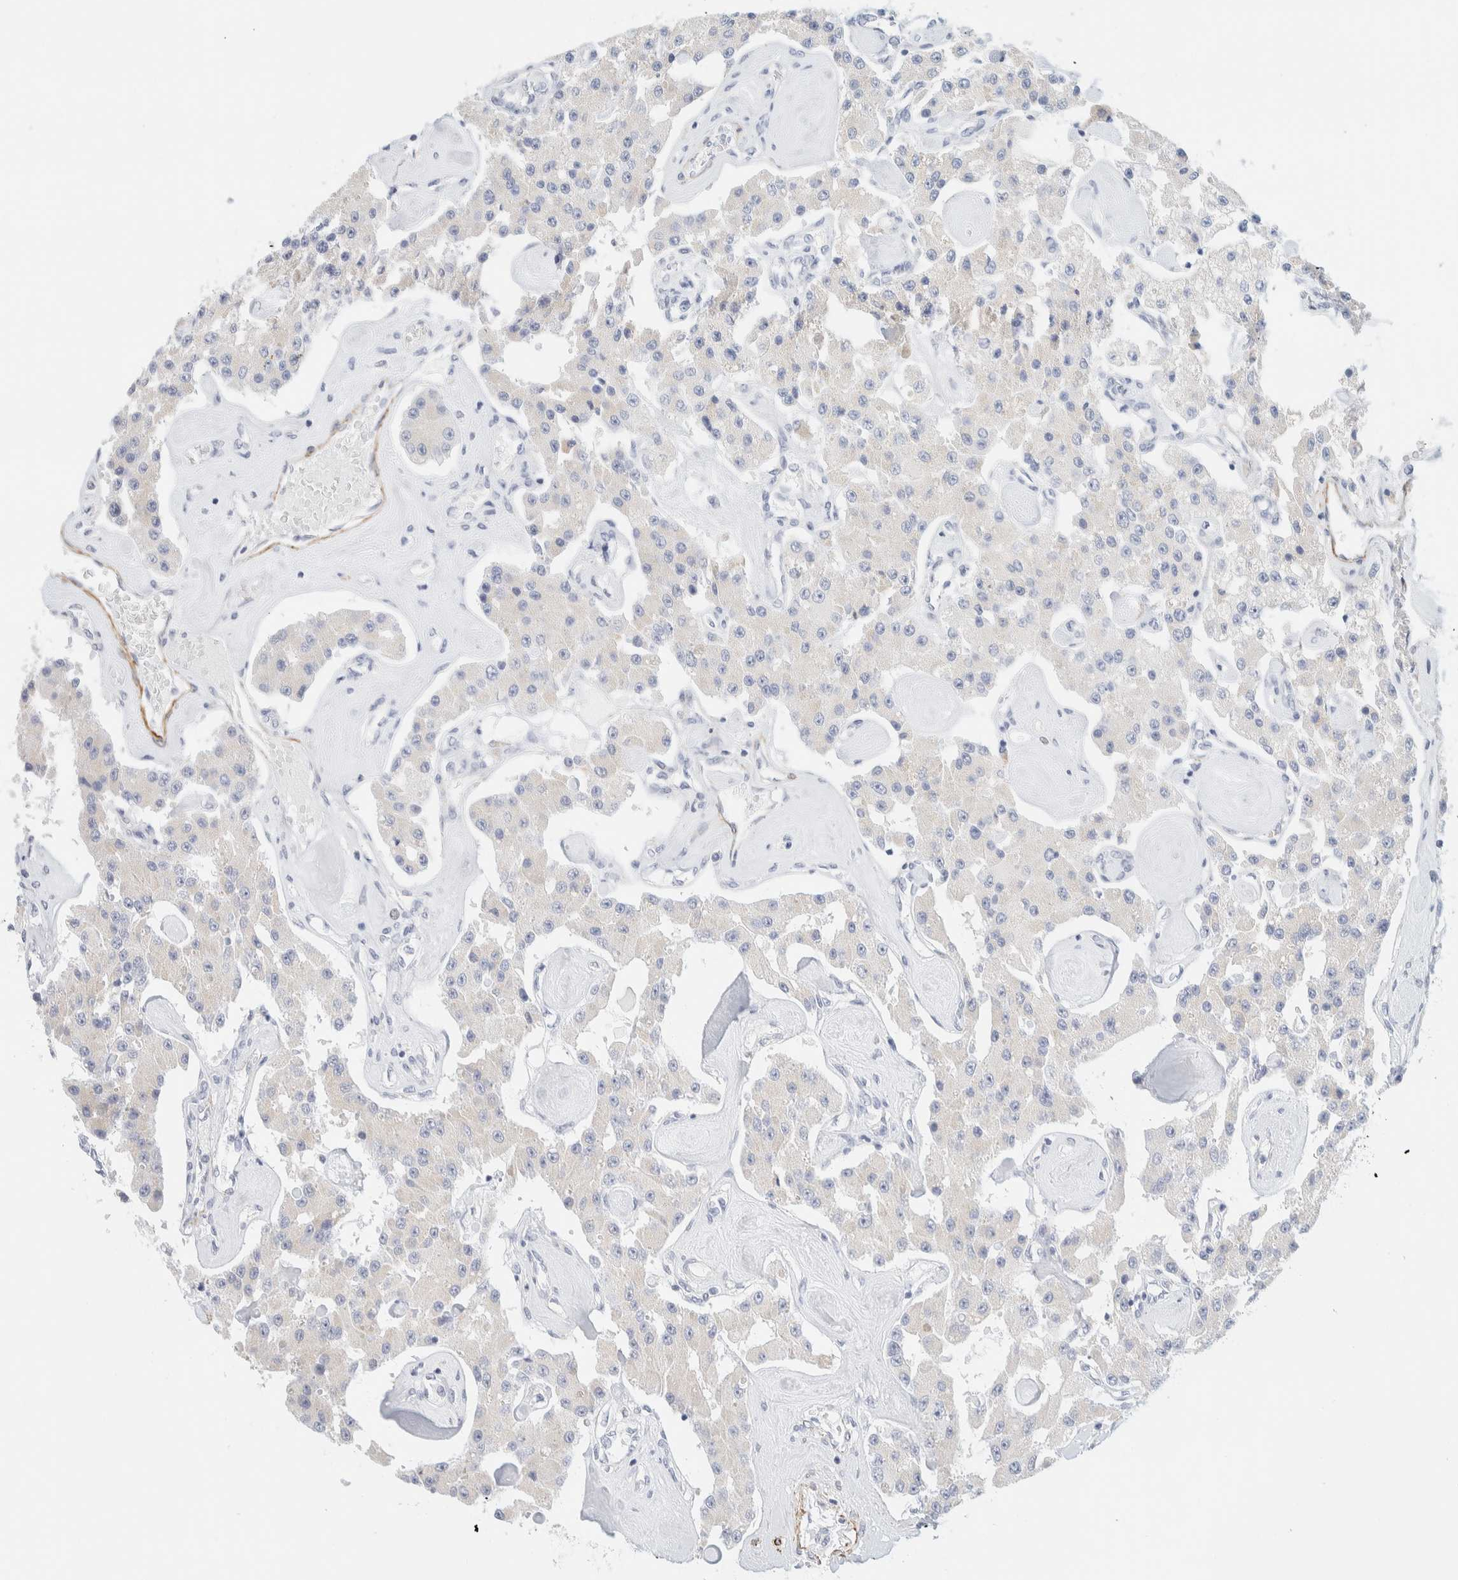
{"staining": {"intensity": "negative", "quantity": "none", "location": "none"}, "tissue": "carcinoid", "cell_type": "Tumor cells", "image_type": "cancer", "snomed": [{"axis": "morphology", "description": "Carcinoid, malignant, NOS"}, {"axis": "topography", "description": "Pancreas"}], "caption": "Malignant carcinoid stained for a protein using IHC exhibits no expression tumor cells.", "gene": "AFMID", "patient": {"sex": "male", "age": 41}}